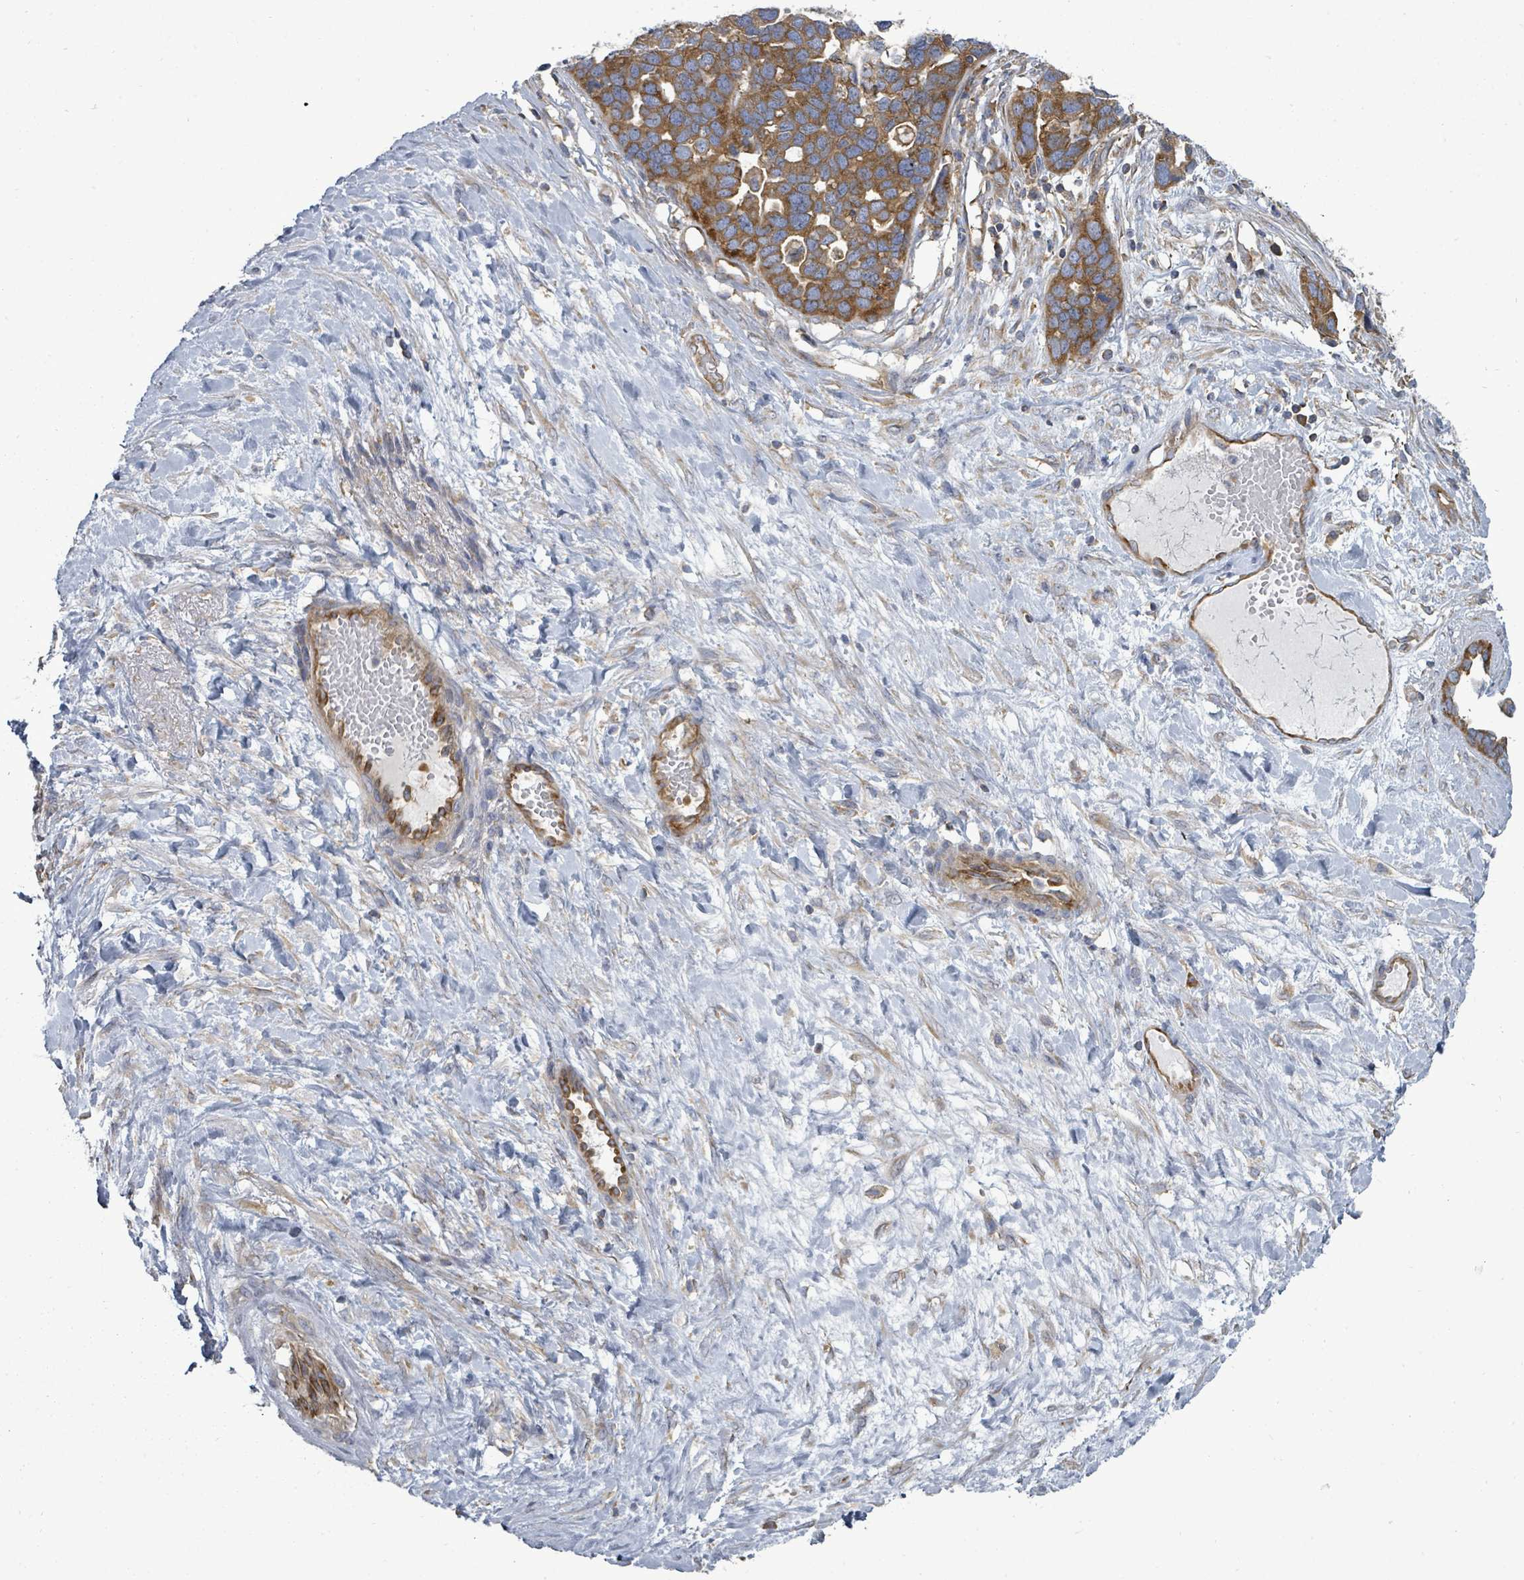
{"staining": {"intensity": "strong", "quantity": ">75%", "location": "cytoplasmic/membranous"}, "tissue": "ovarian cancer", "cell_type": "Tumor cells", "image_type": "cancer", "snomed": [{"axis": "morphology", "description": "Cystadenocarcinoma, serous, NOS"}, {"axis": "topography", "description": "Ovary"}], "caption": "Immunohistochemistry (IHC) photomicrograph of neoplastic tissue: ovarian serous cystadenocarcinoma stained using immunohistochemistry (IHC) shows high levels of strong protein expression localized specifically in the cytoplasmic/membranous of tumor cells, appearing as a cytoplasmic/membranous brown color.", "gene": "EIF3C", "patient": {"sex": "female", "age": 54}}